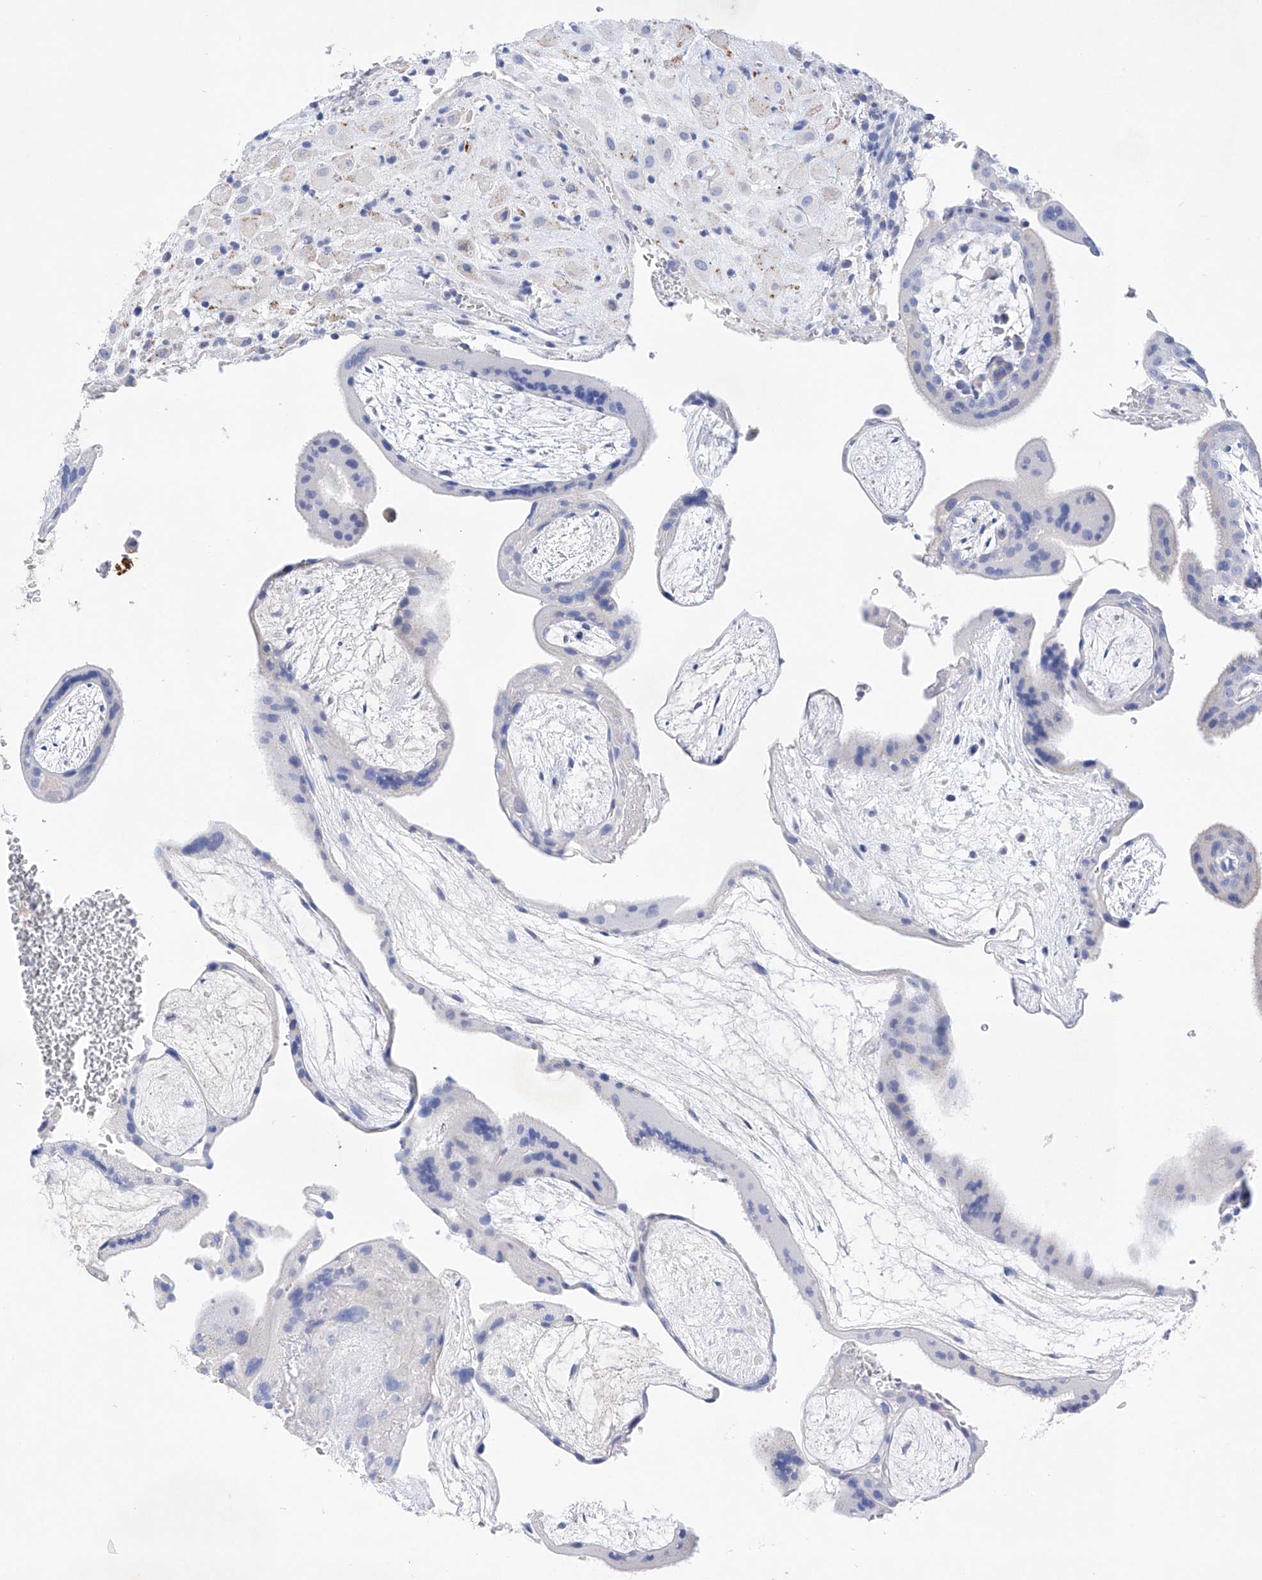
{"staining": {"intensity": "negative", "quantity": "none", "location": "none"}, "tissue": "placenta", "cell_type": "Decidual cells", "image_type": "normal", "snomed": [{"axis": "morphology", "description": "Normal tissue, NOS"}, {"axis": "topography", "description": "Placenta"}], "caption": "An immunohistochemistry (IHC) image of benign placenta is shown. There is no staining in decidual cells of placenta. Nuclei are stained in blue.", "gene": "LURAP1", "patient": {"sex": "female", "age": 35}}